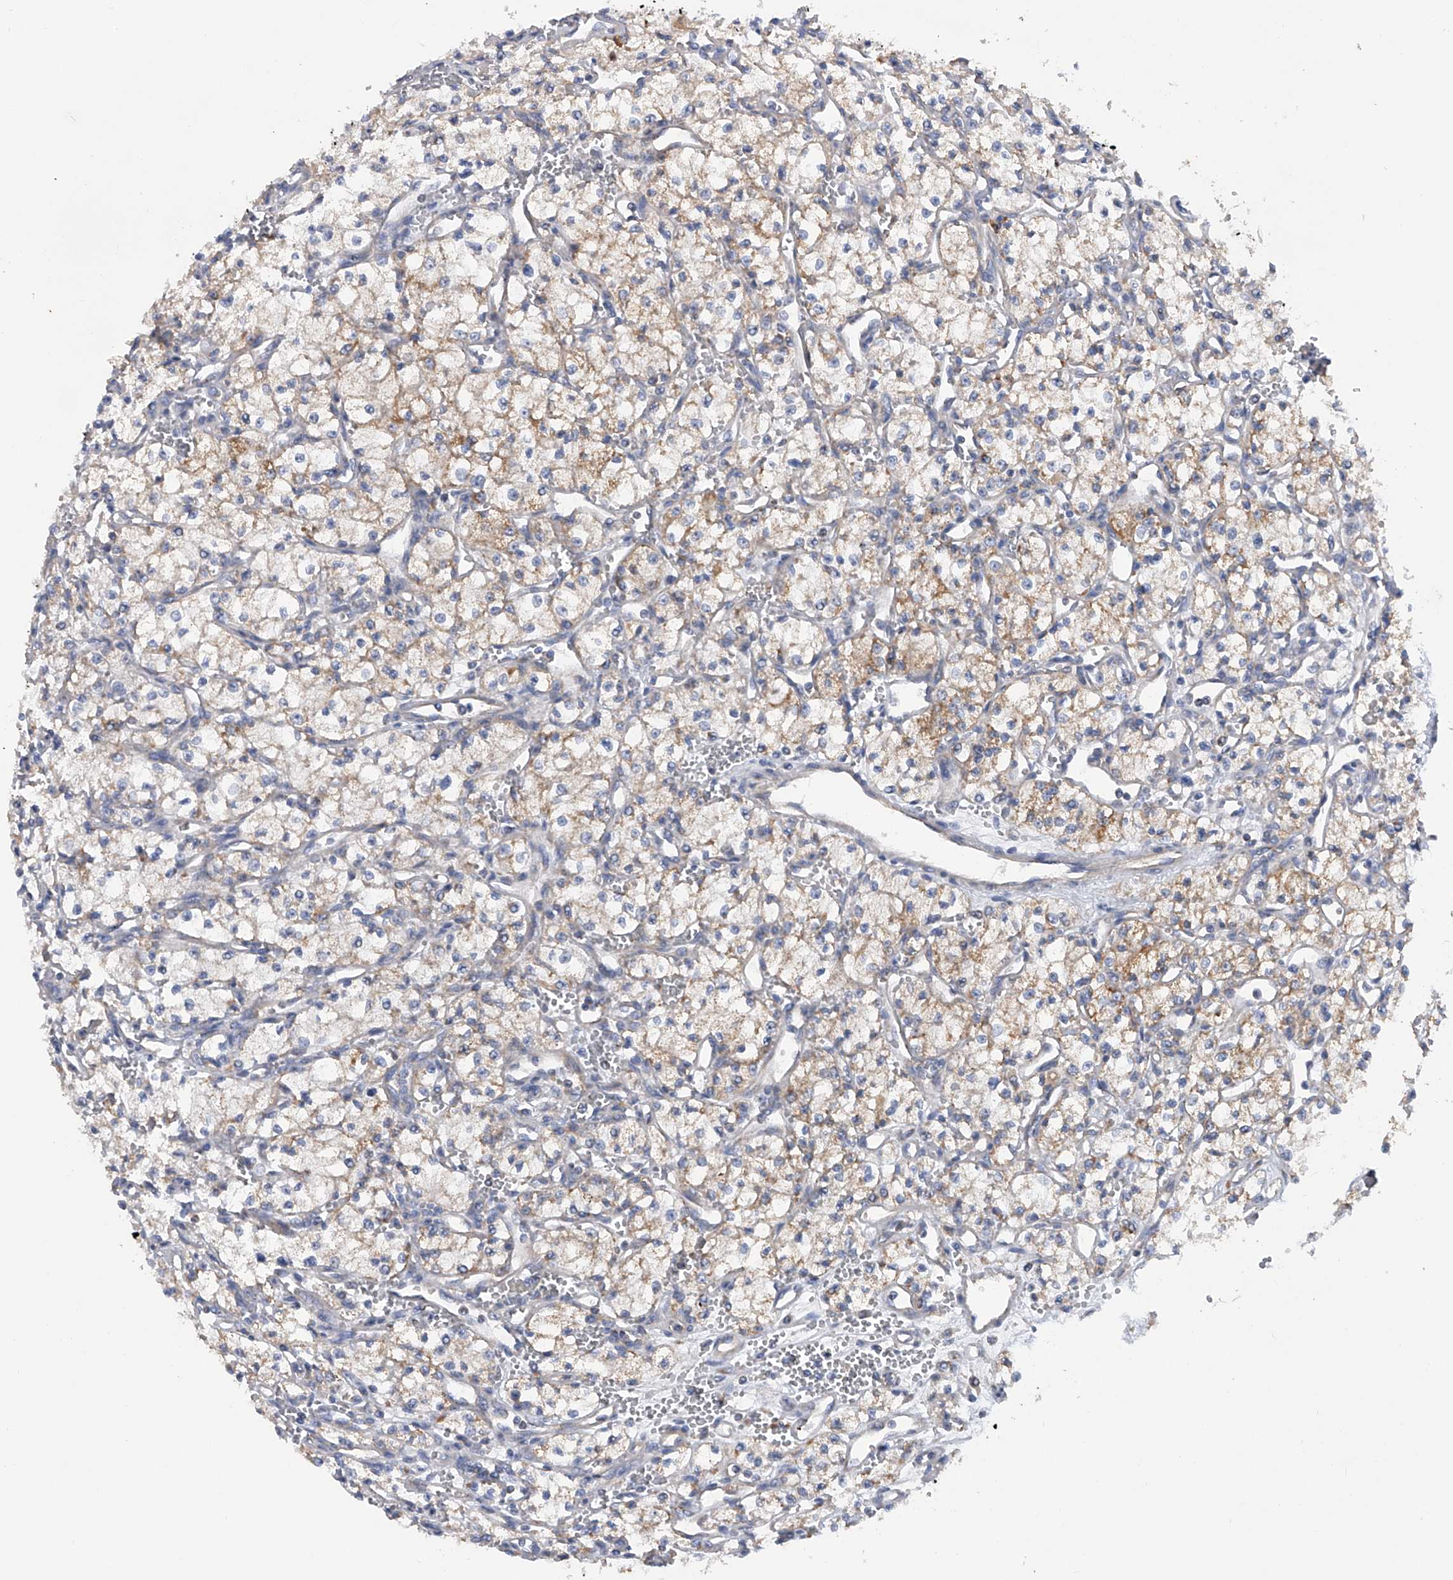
{"staining": {"intensity": "weak", "quantity": "<25%", "location": "cytoplasmic/membranous"}, "tissue": "renal cancer", "cell_type": "Tumor cells", "image_type": "cancer", "snomed": [{"axis": "morphology", "description": "Adenocarcinoma, NOS"}, {"axis": "topography", "description": "Kidney"}], "caption": "An image of renal adenocarcinoma stained for a protein shows no brown staining in tumor cells.", "gene": "PDSS2", "patient": {"sex": "male", "age": 59}}